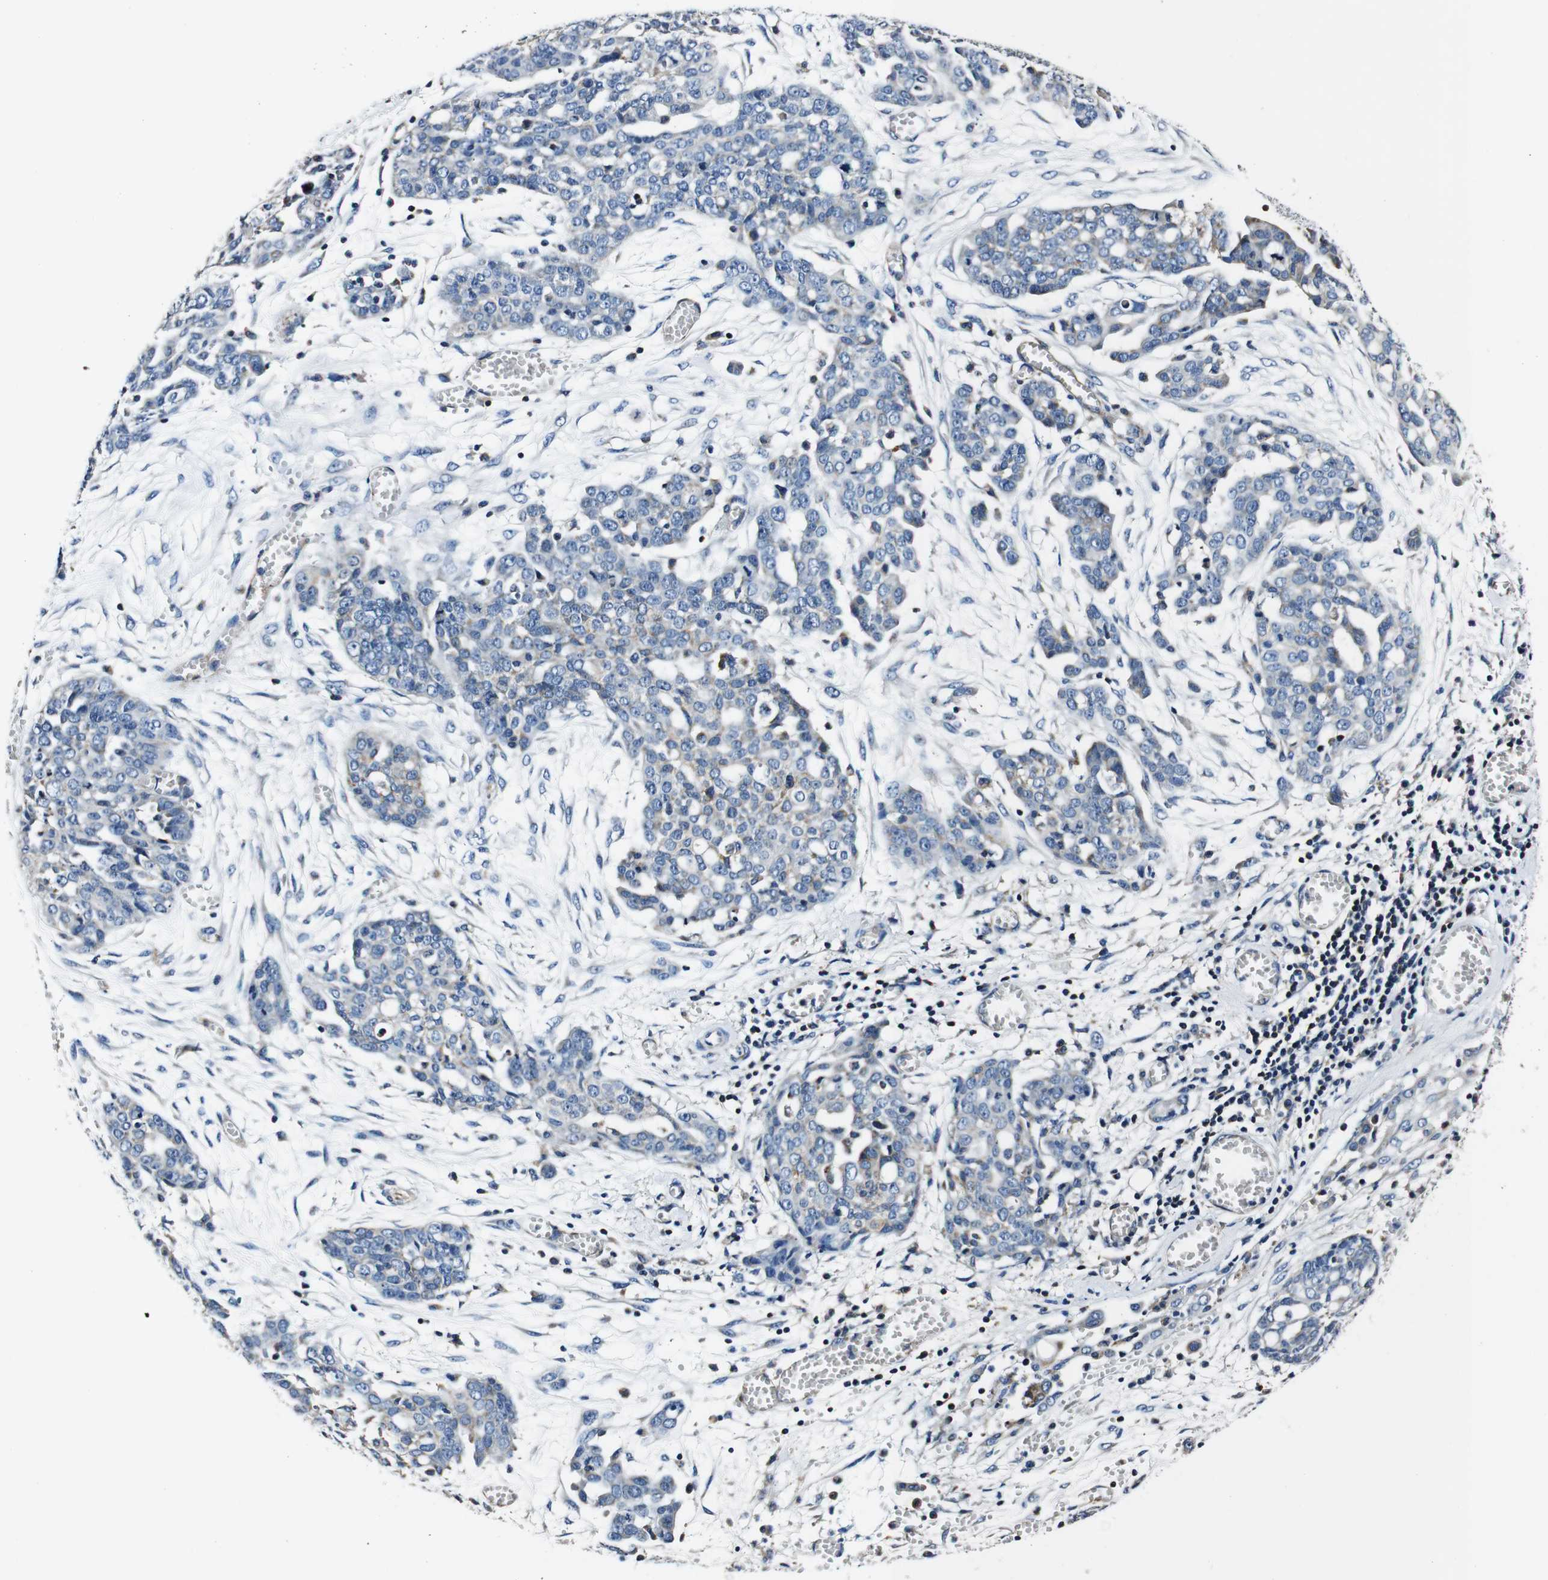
{"staining": {"intensity": "negative", "quantity": "none", "location": "none"}, "tissue": "ovarian cancer", "cell_type": "Tumor cells", "image_type": "cancer", "snomed": [{"axis": "morphology", "description": "Cystadenocarcinoma, serous, NOS"}, {"axis": "topography", "description": "Soft tissue"}, {"axis": "topography", "description": "Ovary"}], "caption": "Tumor cells are negative for protein expression in human ovarian cancer (serous cystadenocarcinoma).", "gene": "HK1", "patient": {"sex": "female", "age": 57}}